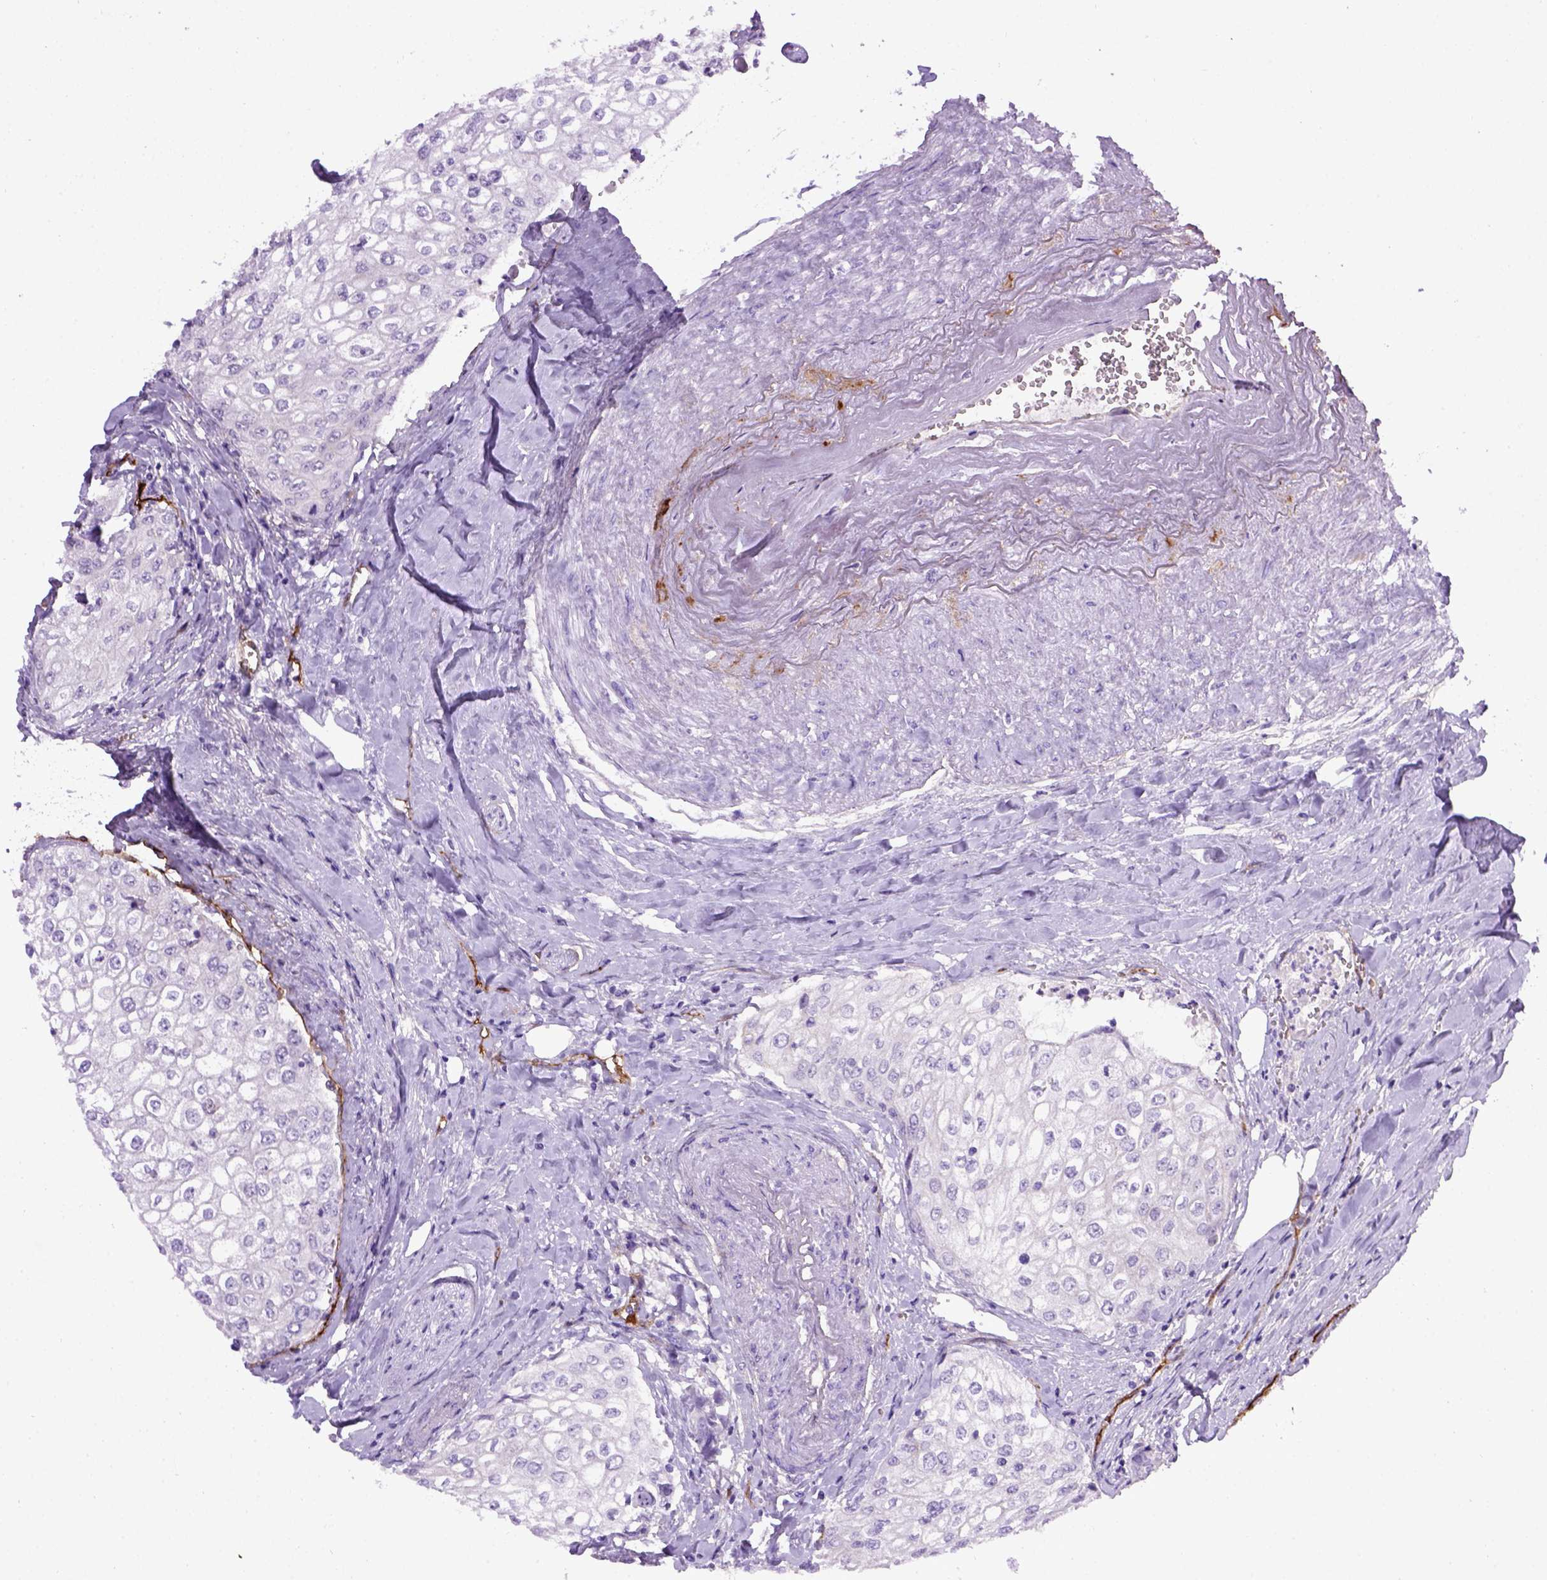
{"staining": {"intensity": "negative", "quantity": "none", "location": "none"}, "tissue": "urothelial cancer", "cell_type": "Tumor cells", "image_type": "cancer", "snomed": [{"axis": "morphology", "description": "Urothelial carcinoma, High grade"}, {"axis": "topography", "description": "Urinary bladder"}], "caption": "IHC micrograph of urothelial cancer stained for a protein (brown), which displays no staining in tumor cells.", "gene": "ENG", "patient": {"sex": "male", "age": 62}}